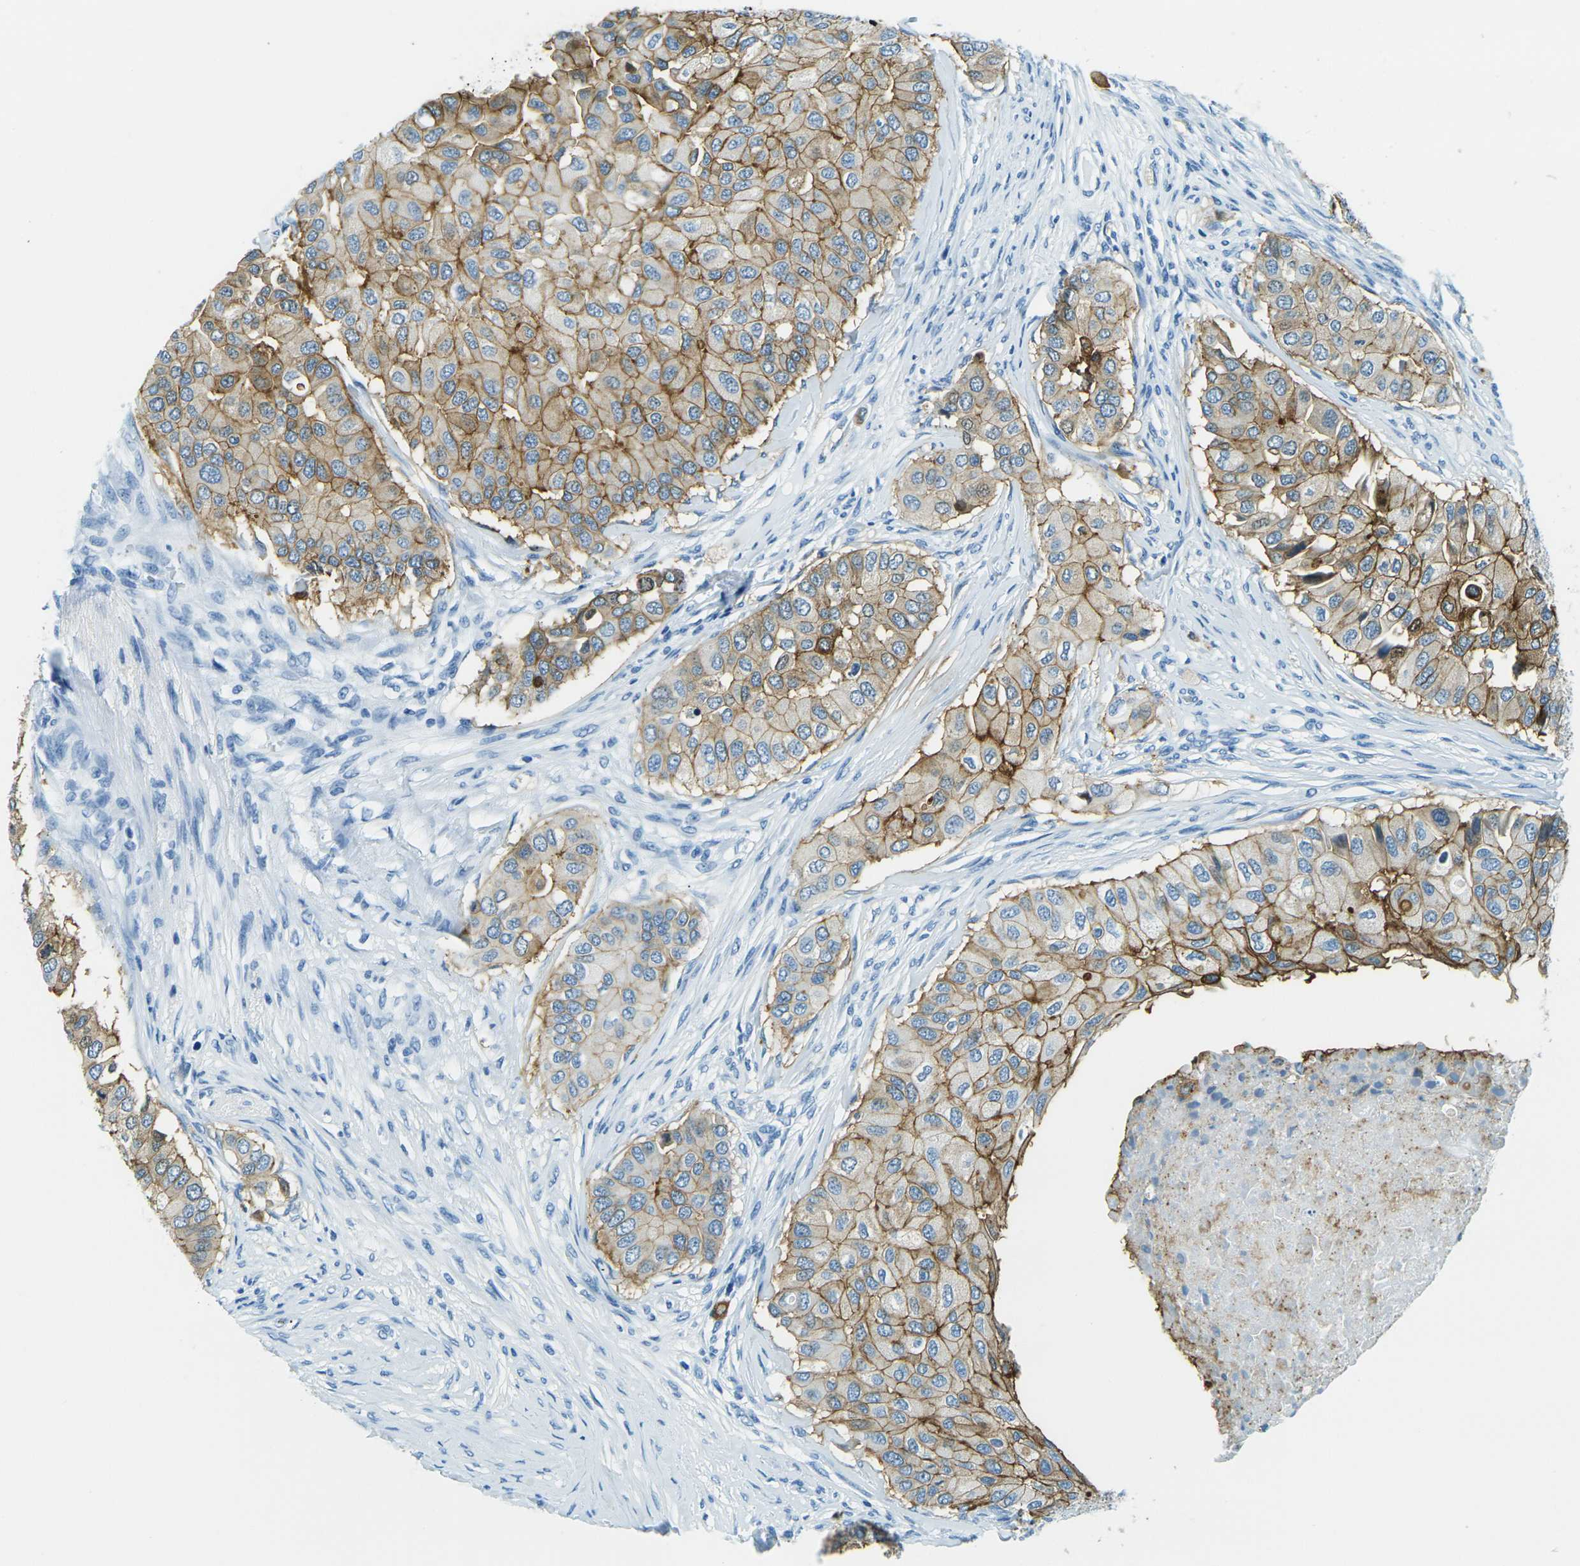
{"staining": {"intensity": "moderate", "quantity": ">75%", "location": "cytoplasmic/membranous"}, "tissue": "breast cancer", "cell_type": "Tumor cells", "image_type": "cancer", "snomed": [{"axis": "morphology", "description": "Normal tissue, NOS"}, {"axis": "morphology", "description": "Duct carcinoma"}, {"axis": "topography", "description": "Breast"}], "caption": "The micrograph exhibits staining of infiltrating ductal carcinoma (breast), revealing moderate cytoplasmic/membranous protein staining (brown color) within tumor cells. The staining was performed using DAB (3,3'-diaminobenzidine) to visualize the protein expression in brown, while the nuclei were stained in blue with hematoxylin (Magnification: 20x).", "gene": "OCLN", "patient": {"sex": "female", "age": 49}}